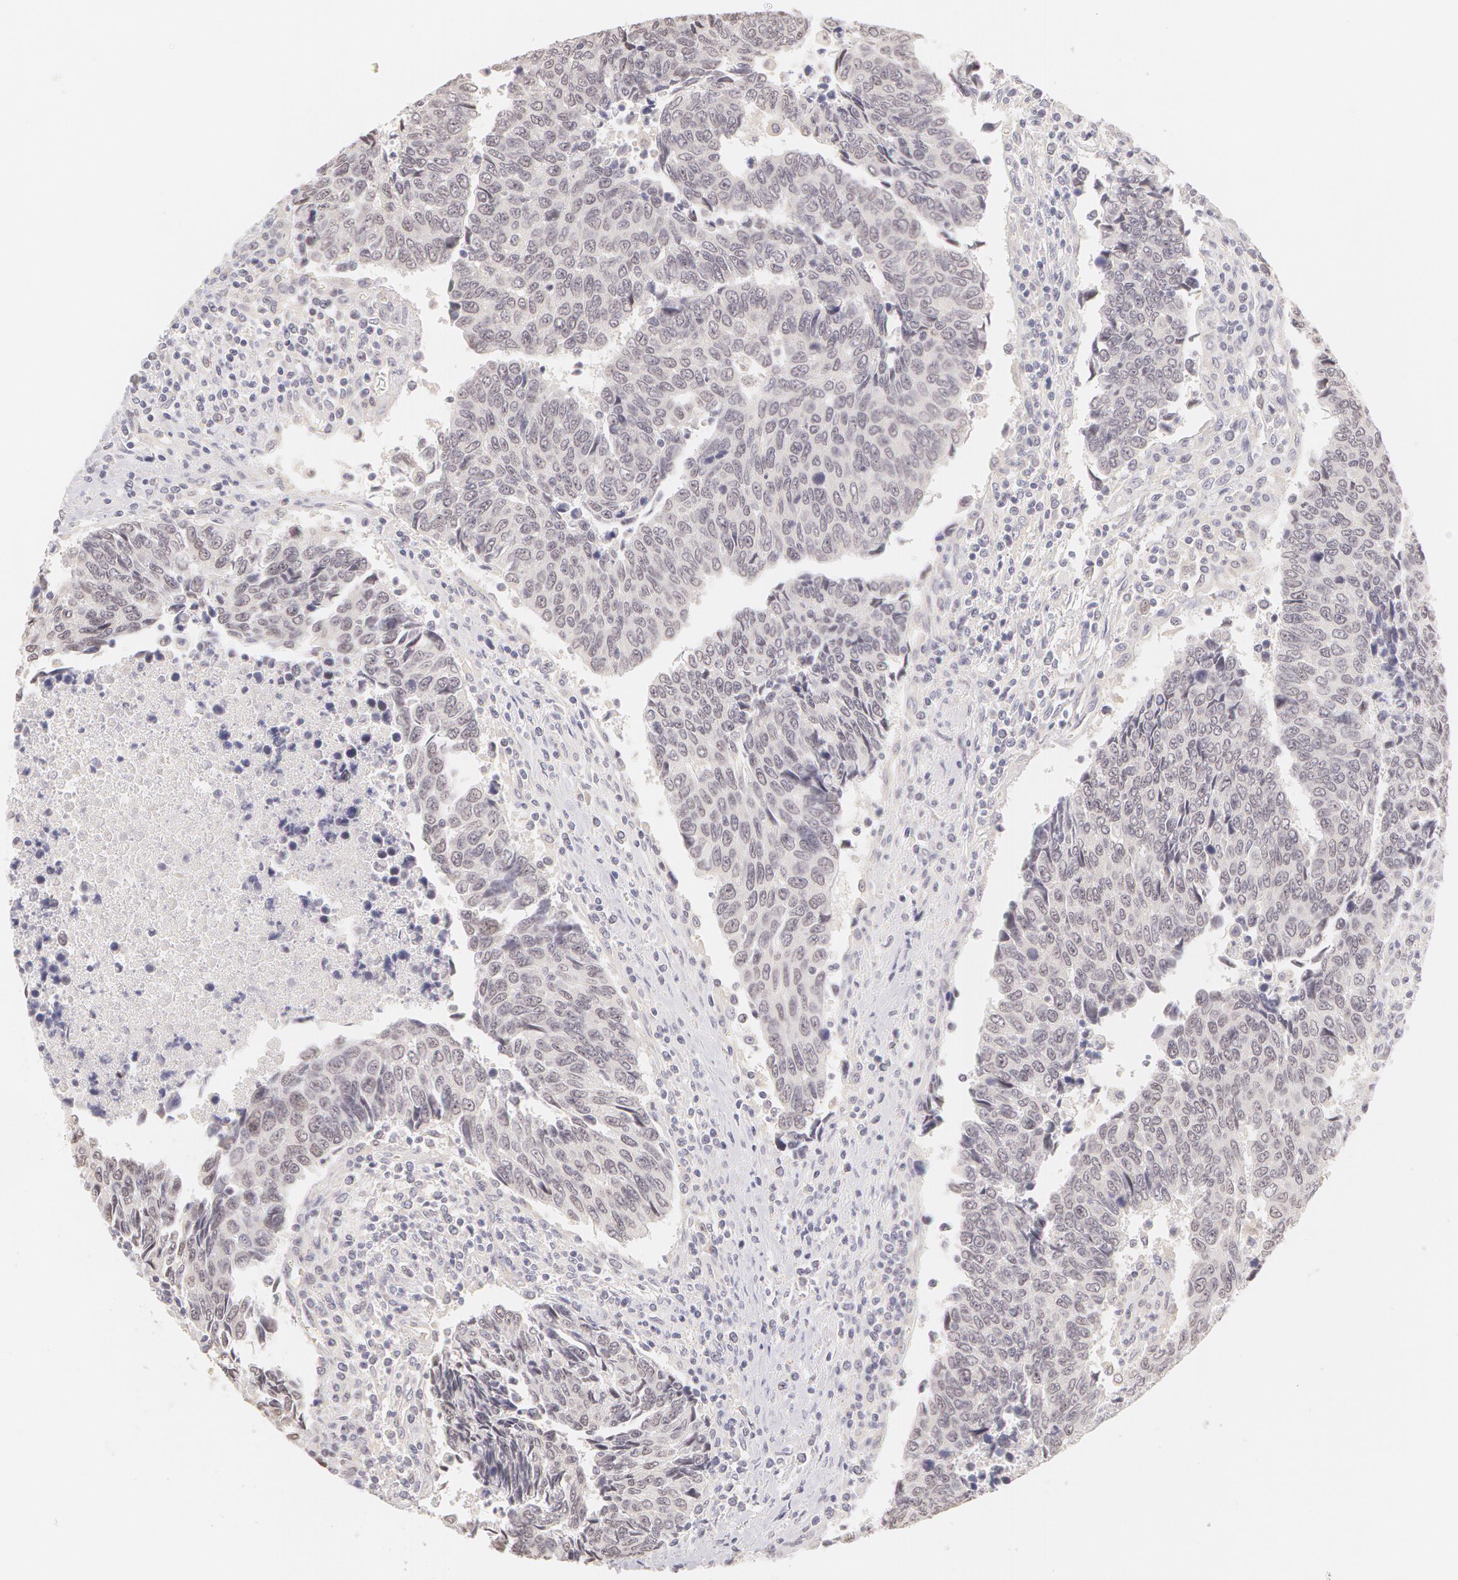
{"staining": {"intensity": "negative", "quantity": "none", "location": "none"}, "tissue": "urothelial cancer", "cell_type": "Tumor cells", "image_type": "cancer", "snomed": [{"axis": "morphology", "description": "Urothelial carcinoma, High grade"}, {"axis": "topography", "description": "Urinary bladder"}], "caption": "Urothelial cancer was stained to show a protein in brown. There is no significant positivity in tumor cells. (Immunohistochemistry, brightfield microscopy, high magnification).", "gene": "ZNF597", "patient": {"sex": "male", "age": 86}}